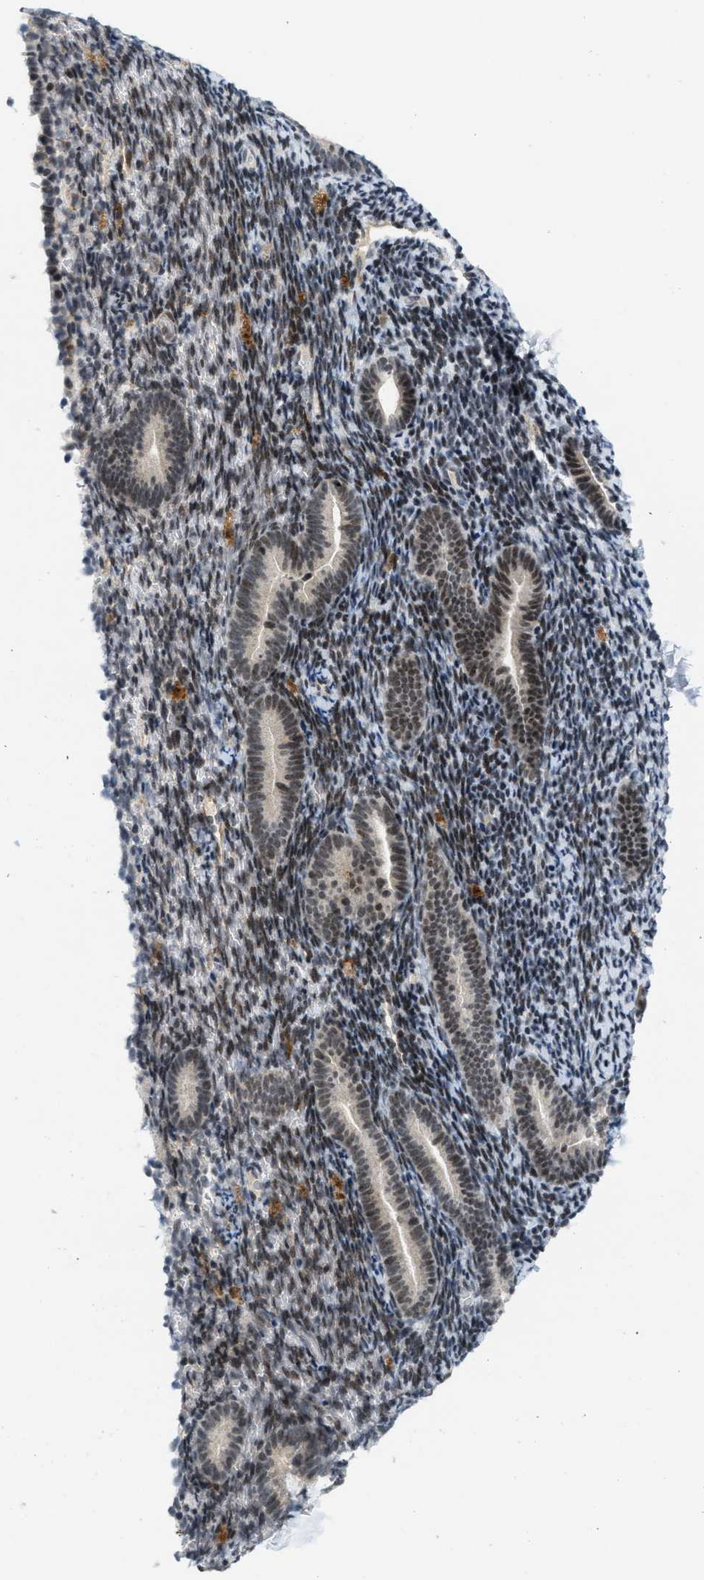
{"staining": {"intensity": "moderate", "quantity": "<25%", "location": "nuclear"}, "tissue": "endometrium", "cell_type": "Cells in endometrial stroma", "image_type": "normal", "snomed": [{"axis": "morphology", "description": "Normal tissue, NOS"}, {"axis": "topography", "description": "Endometrium"}], "caption": "Endometrium was stained to show a protein in brown. There is low levels of moderate nuclear positivity in about <25% of cells in endometrial stroma. (DAB IHC with brightfield microscopy, high magnification).", "gene": "ING1", "patient": {"sex": "female", "age": 51}}